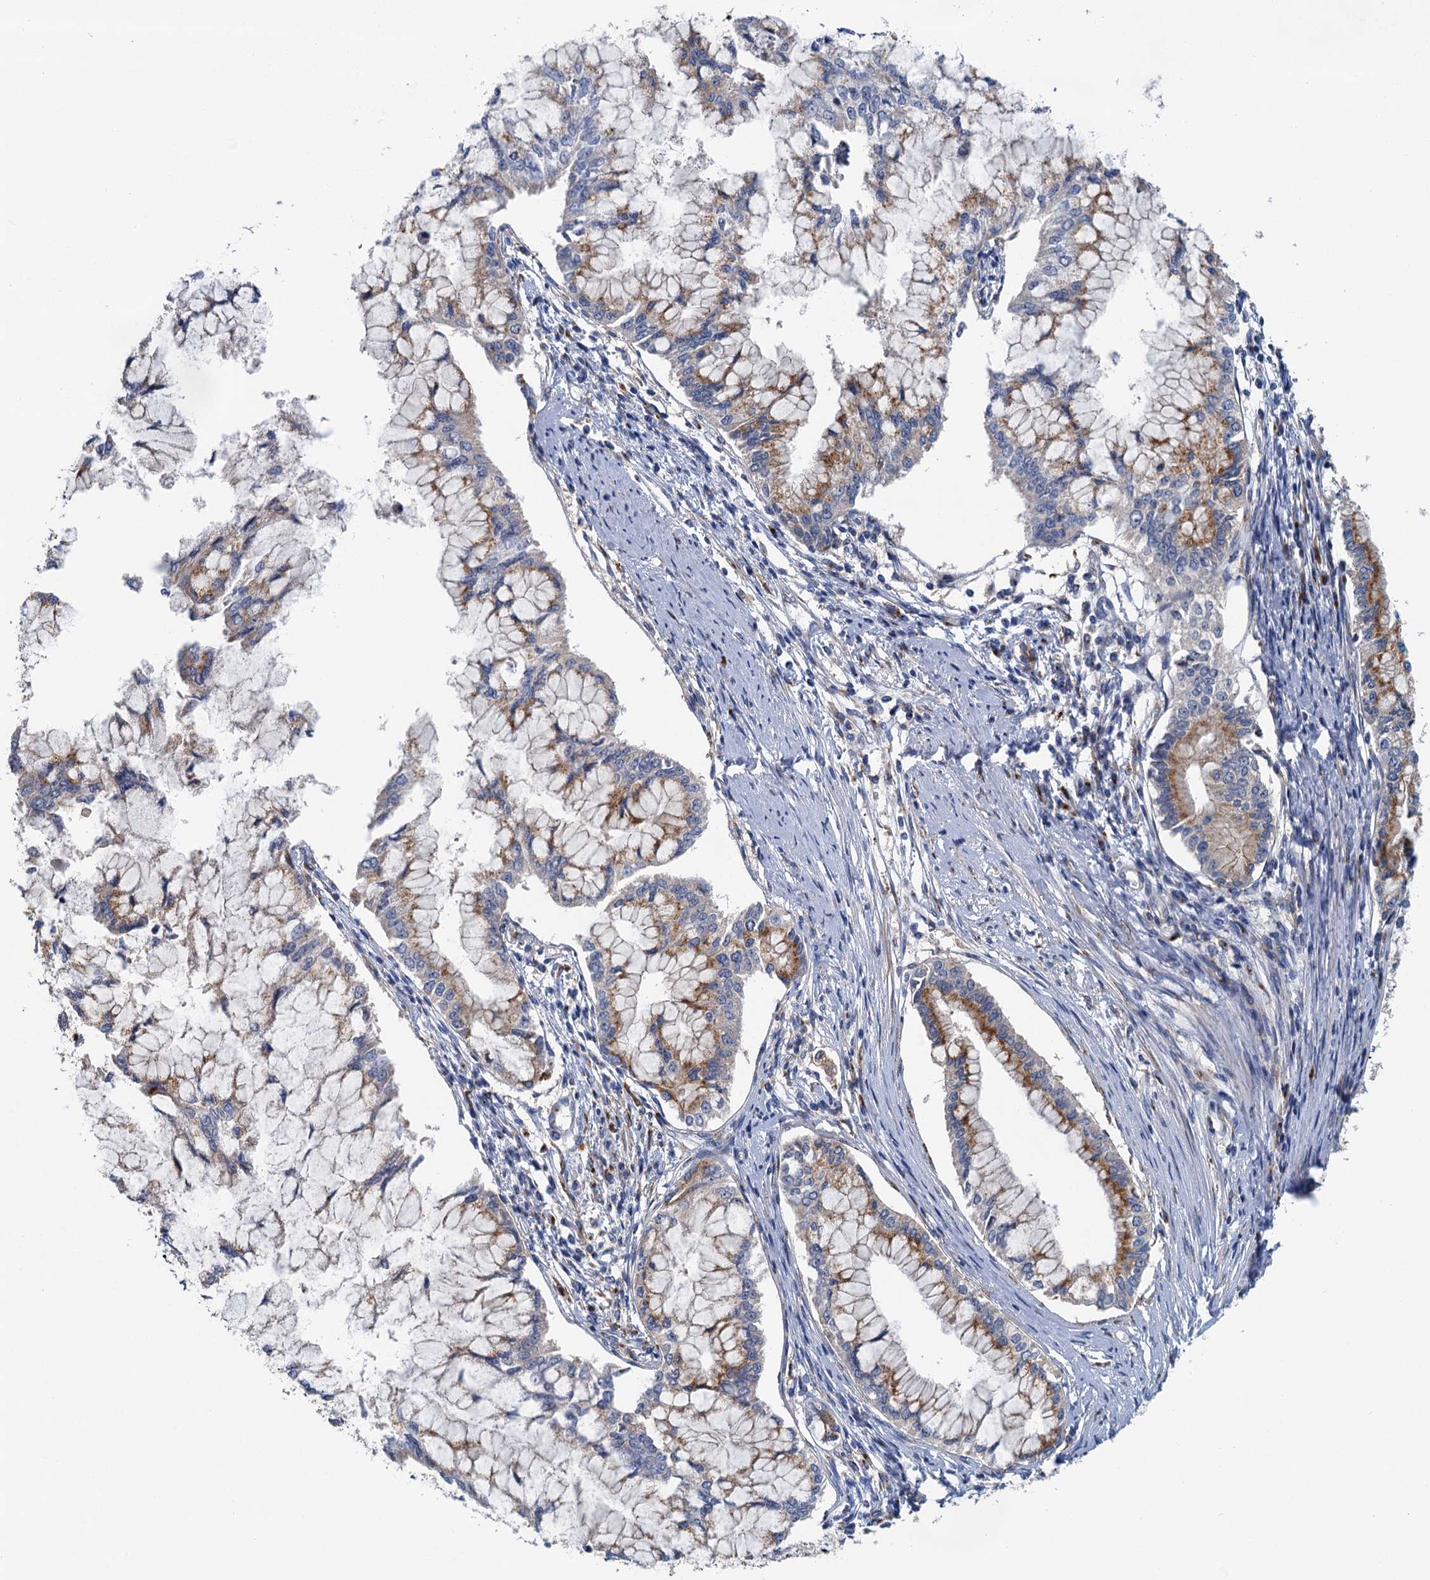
{"staining": {"intensity": "moderate", "quantity": ">75%", "location": "cytoplasmic/membranous"}, "tissue": "pancreatic cancer", "cell_type": "Tumor cells", "image_type": "cancer", "snomed": [{"axis": "morphology", "description": "Adenocarcinoma, NOS"}, {"axis": "topography", "description": "Pancreas"}], "caption": "Pancreatic adenocarcinoma stained with a brown dye reveals moderate cytoplasmic/membranous positive expression in about >75% of tumor cells.", "gene": "BET1L", "patient": {"sex": "male", "age": 46}}